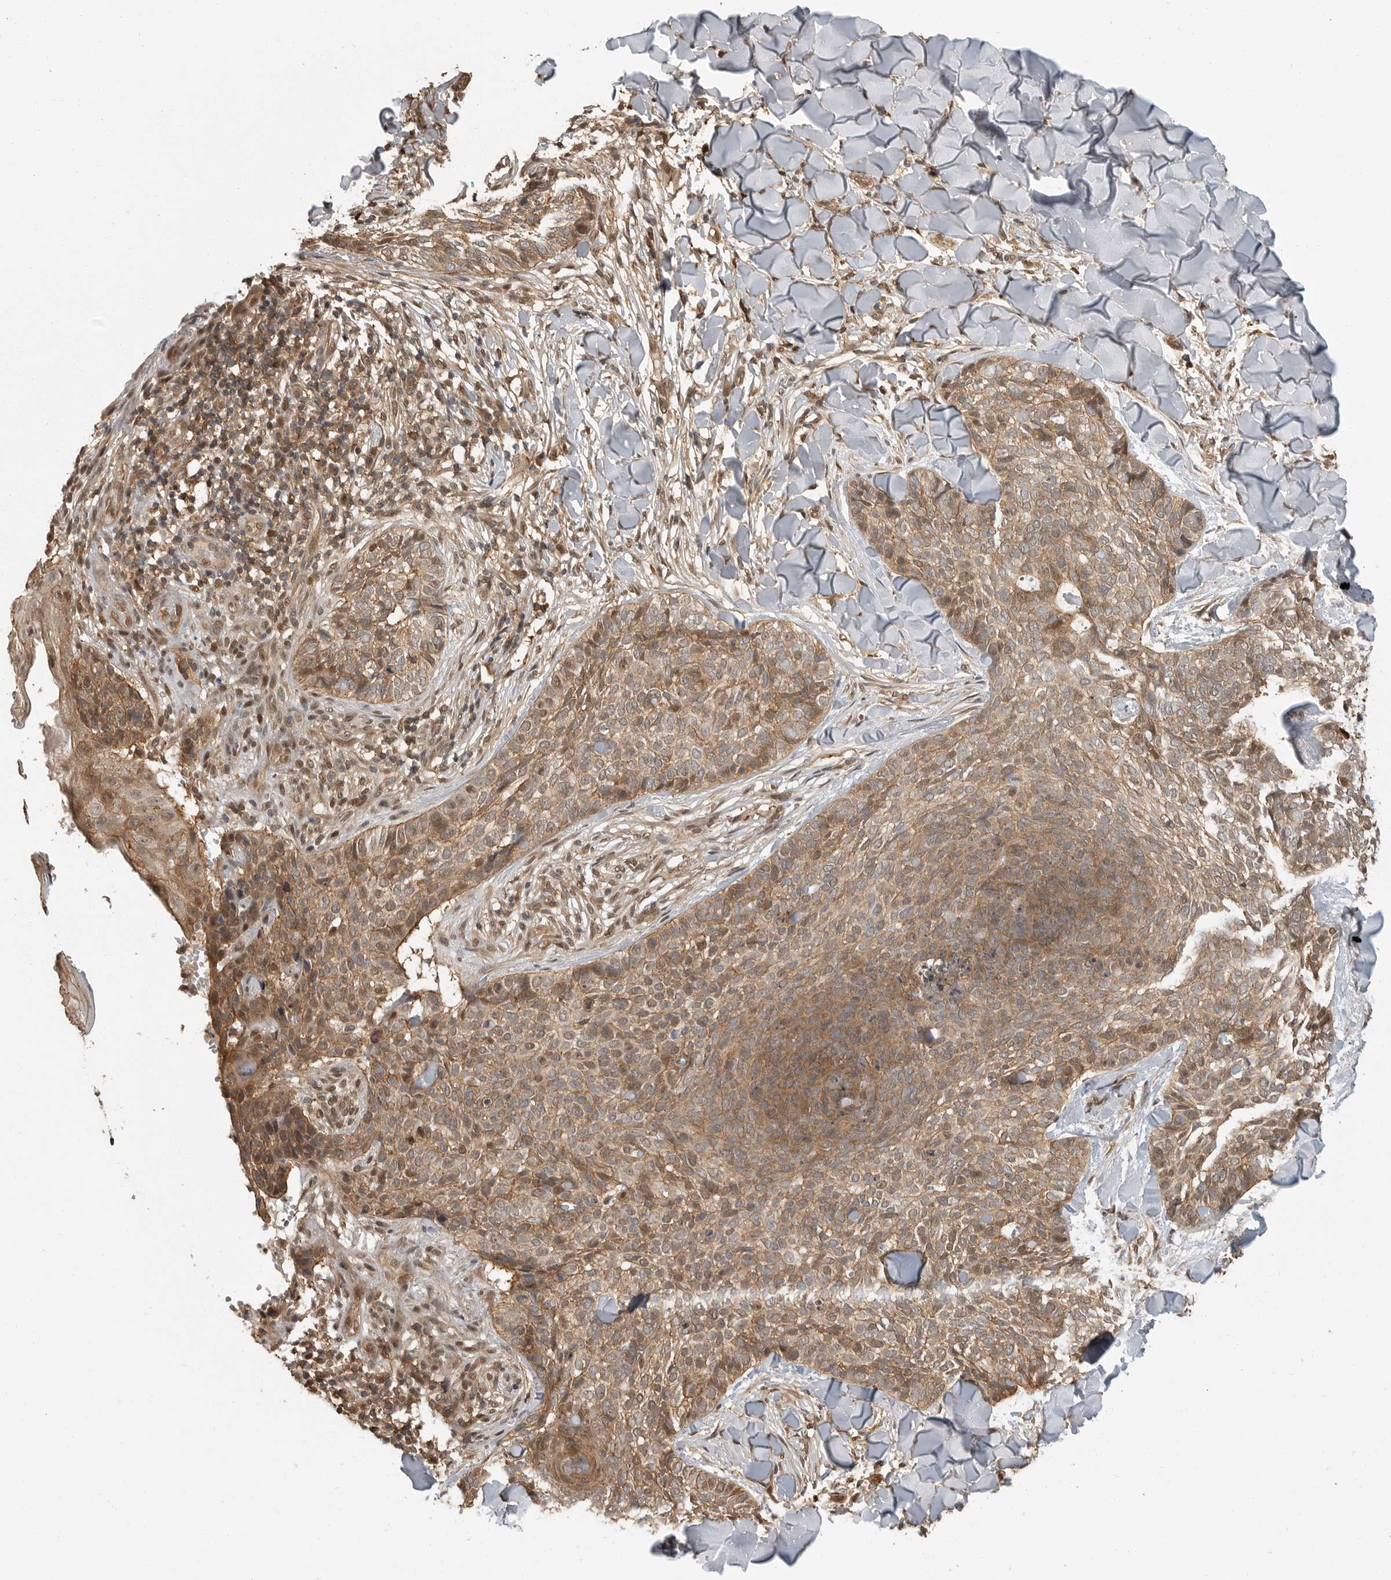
{"staining": {"intensity": "moderate", "quantity": ">75%", "location": "cytoplasmic/membranous,nuclear"}, "tissue": "skin cancer", "cell_type": "Tumor cells", "image_type": "cancer", "snomed": [{"axis": "morphology", "description": "Normal tissue, NOS"}, {"axis": "morphology", "description": "Basal cell carcinoma"}, {"axis": "topography", "description": "Skin"}], "caption": "Basal cell carcinoma (skin) stained for a protein exhibits moderate cytoplasmic/membranous and nuclear positivity in tumor cells.", "gene": "ERN1", "patient": {"sex": "male", "age": 67}}